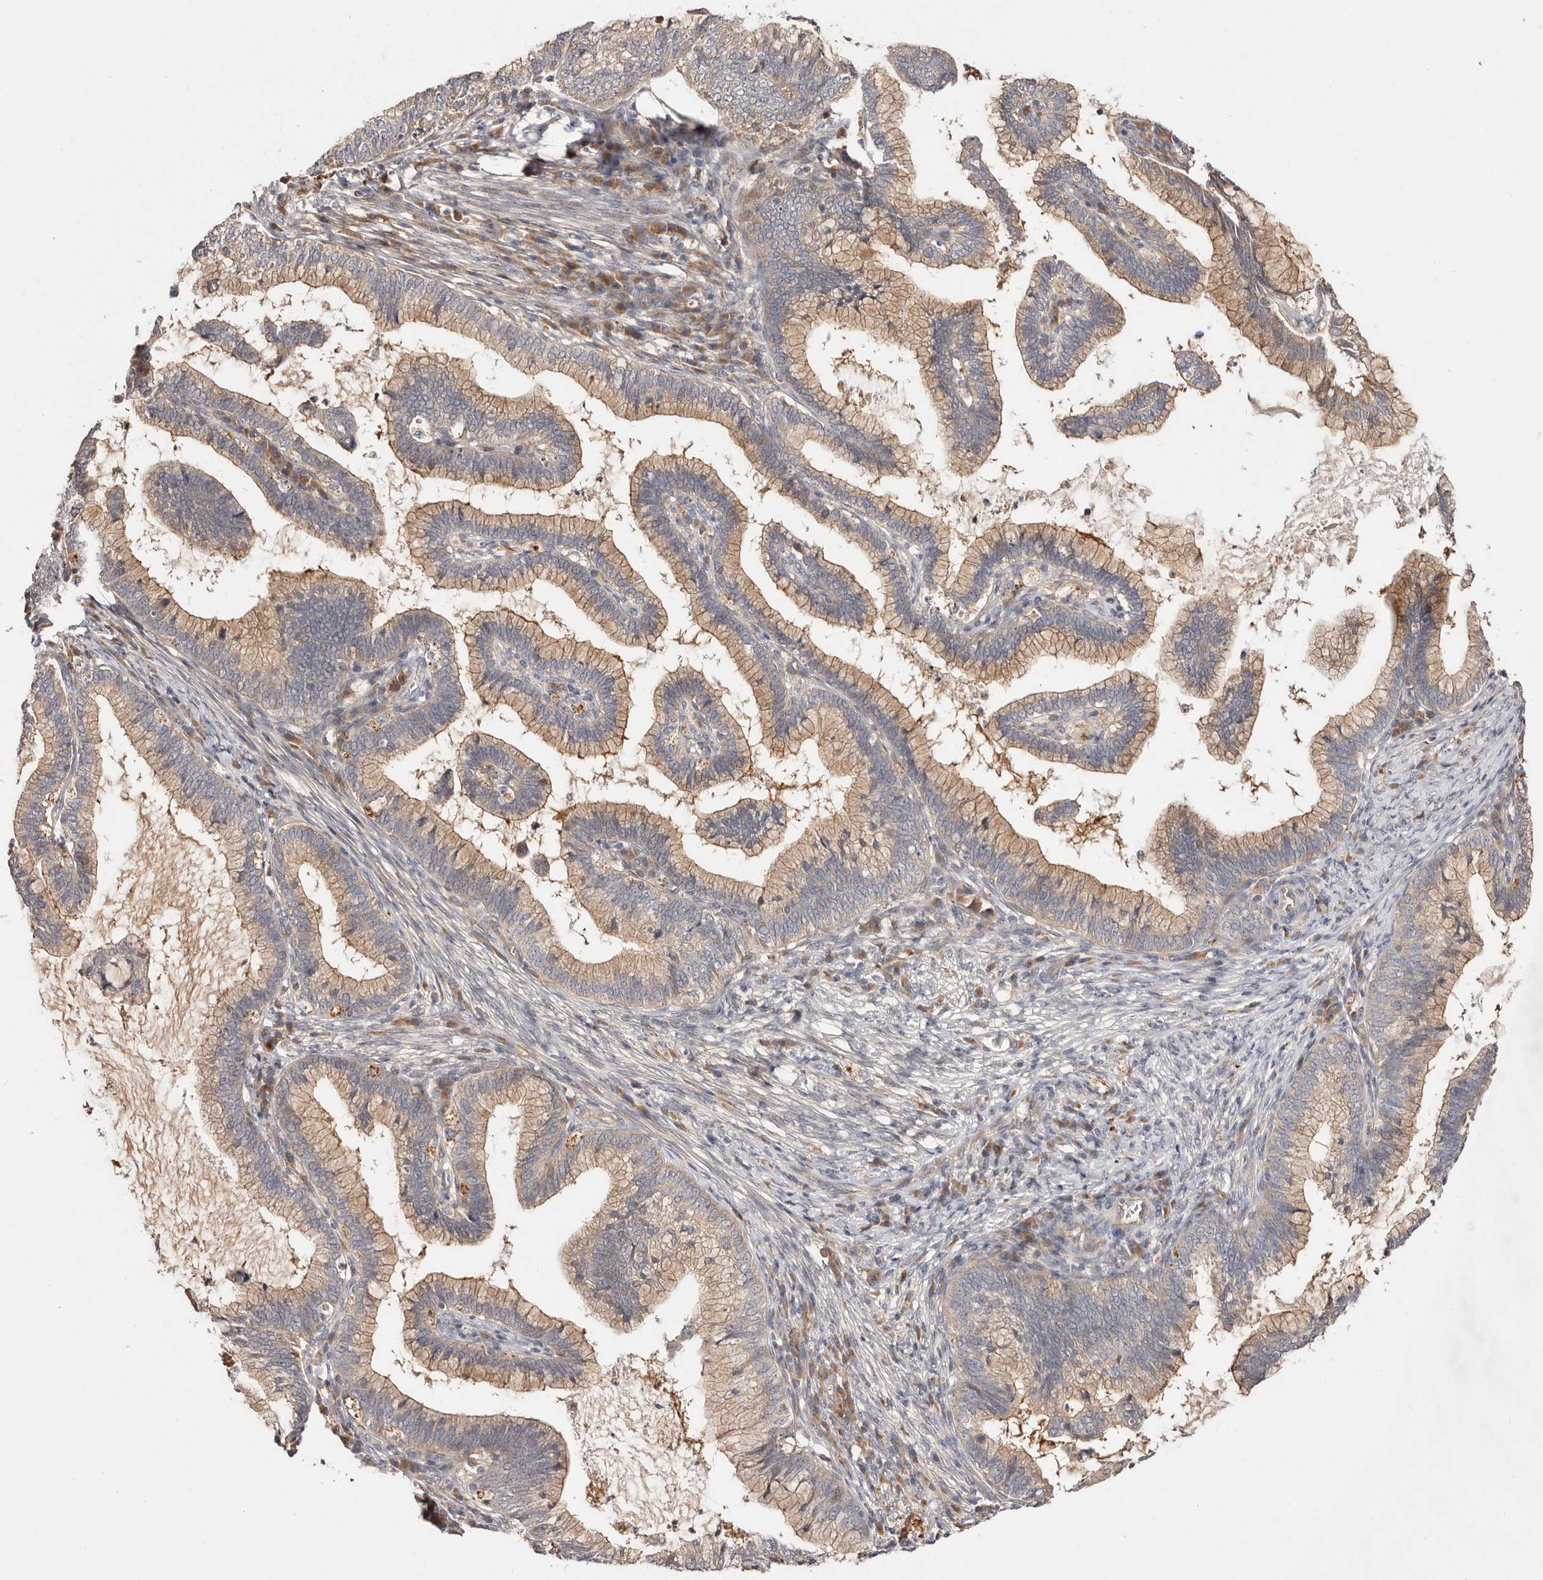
{"staining": {"intensity": "moderate", "quantity": ">75%", "location": "cytoplasmic/membranous"}, "tissue": "cervical cancer", "cell_type": "Tumor cells", "image_type": "cancer", "snomed": [{"axis": "morphology", "description": "Adenocarcinoma, NOS"}, {"axis": "topography", "description": "Cervix"}], "caption": "Tumor cells show medium levels of moderate cytoplasmic/membranous staining in approximately >75% of cells in cervical cancer (adenocarcinoma).", "gene": "USP33", "patient": {"sex": "female", "age": 36}}